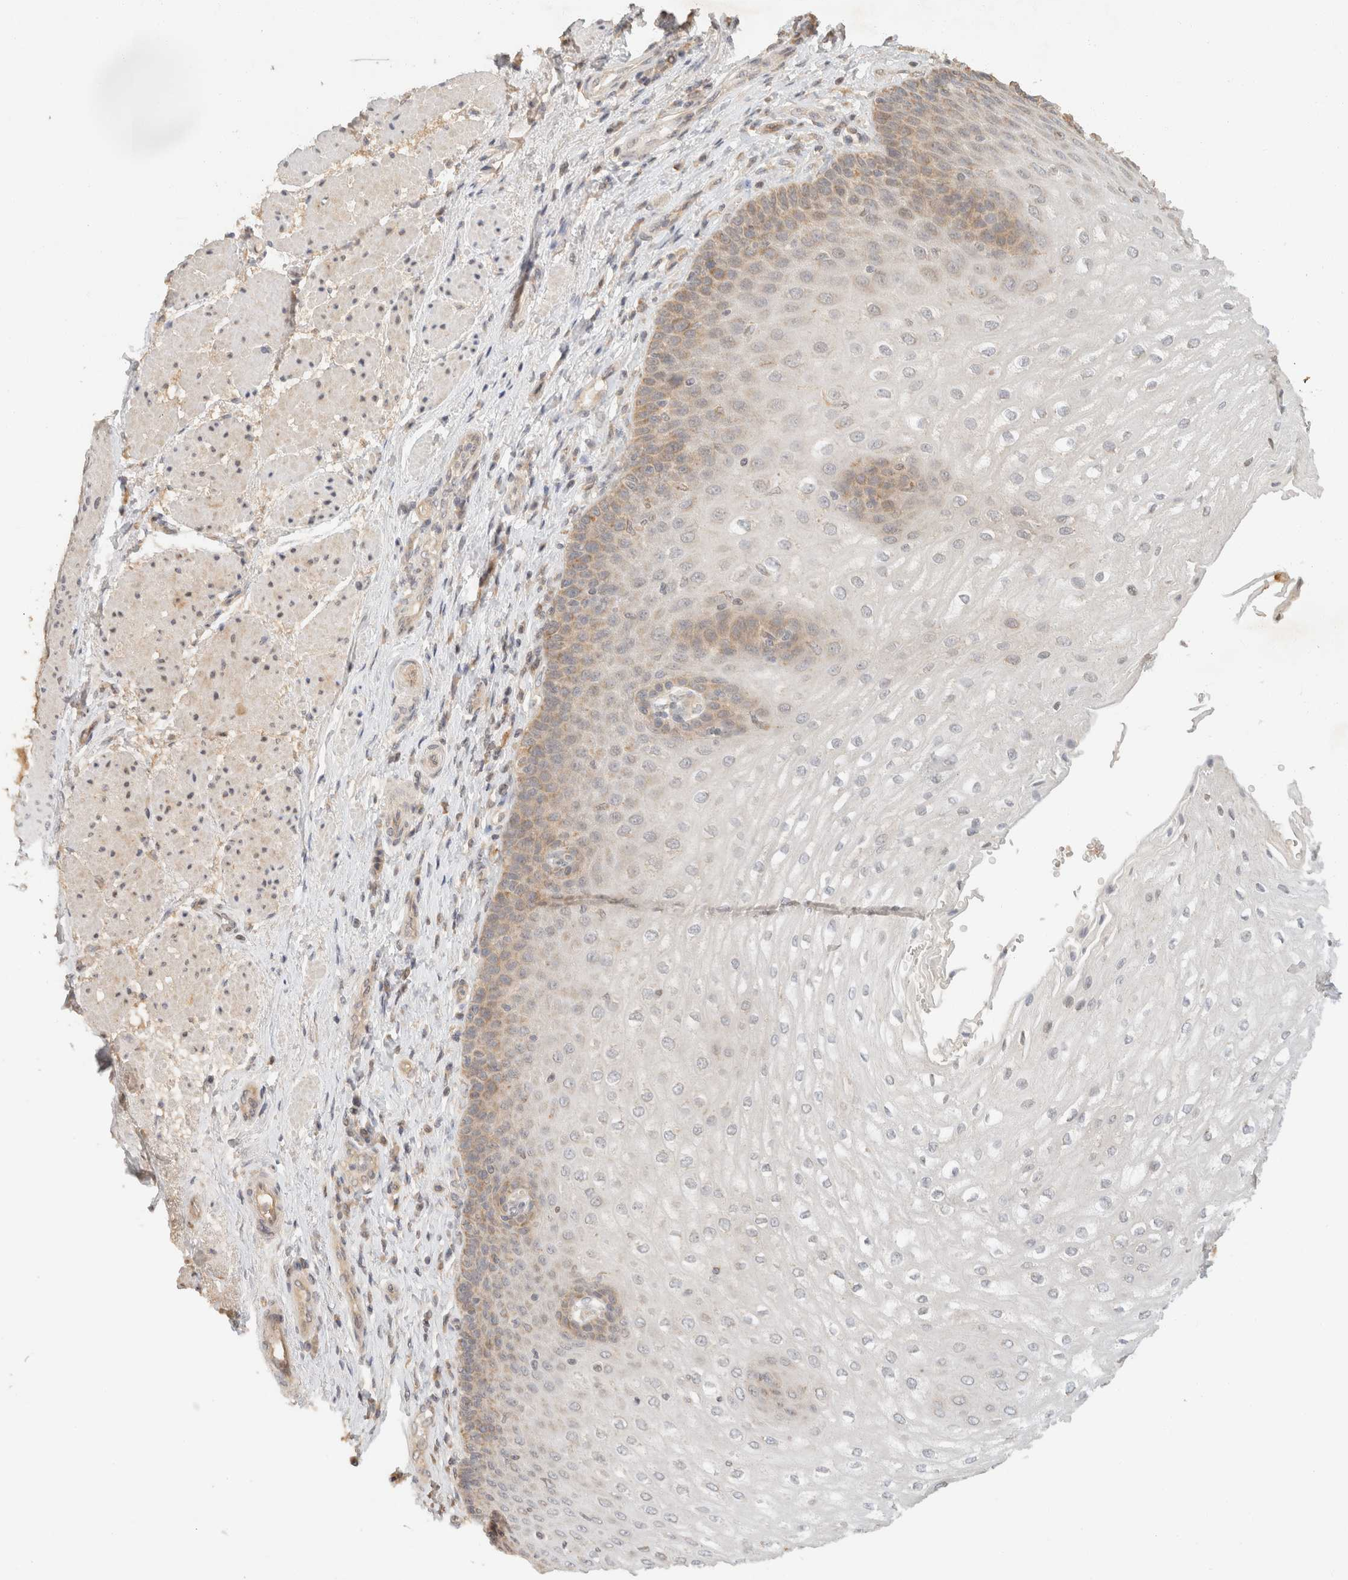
{"staining": {"intensity": "moderate", "quantity": "25%-75%", "location": "cytoplasmic/membranous"}, "tissue": "esophagus", "cell_type": "Squamous epithelial cells", "image_type": "normal", "snomed": [{"axis": "morphology", "description": "Normal tissue, NOS"}, {"axis": "topography", "description": "Esophagus"}], "caption": "IHC histopathology image of normal esophagus stained for a protein (brown), which shows medium levels of moderate cytoplasmic/membranous expression in approximately 25%-75% of squamous epithelial cells.", "gene": "TACC1", "patient": {"sex": "male", "age": 54}}